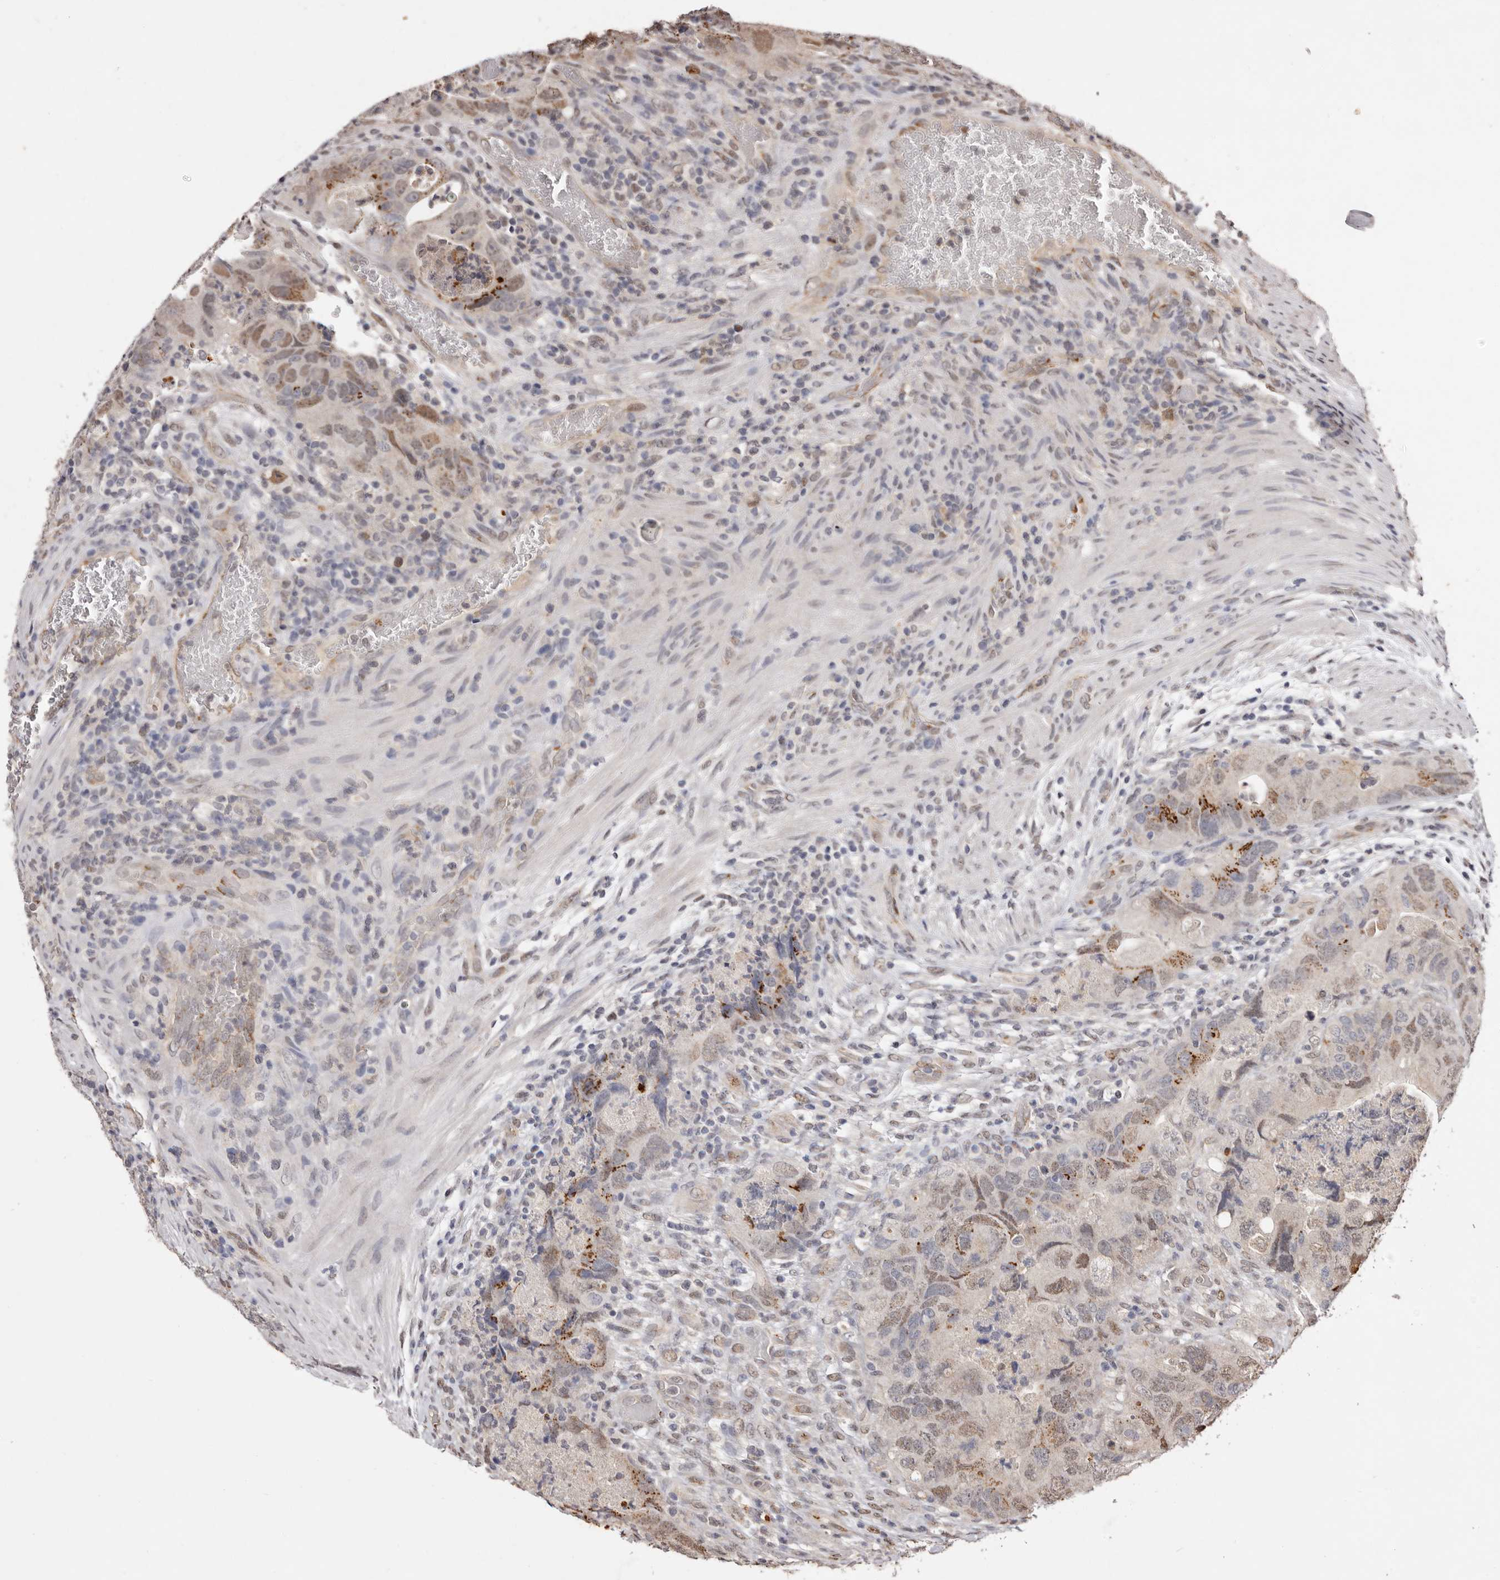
{"staining": {"intensity": "moderate", "quantity": "25%-75%", "location": "nuclear"}, "tissue": "colorectal cancer", "cell_type": "Tumor cells", "image_type": "cancer", "snomed": [{"axis": "morphology", "description": "Adenocarcinoma, NOS"}, {"axis": "topography", "description": "Rectum"}], "caption": "About 25%-75% of tumor cells in adenocarcinoma (colorectal) exhibit moderate nuclear protein expression as visualized by brown immunohistochemical staining.", "gene": "NOTCH1", "patient": {"sex": "male", "age": 63}}